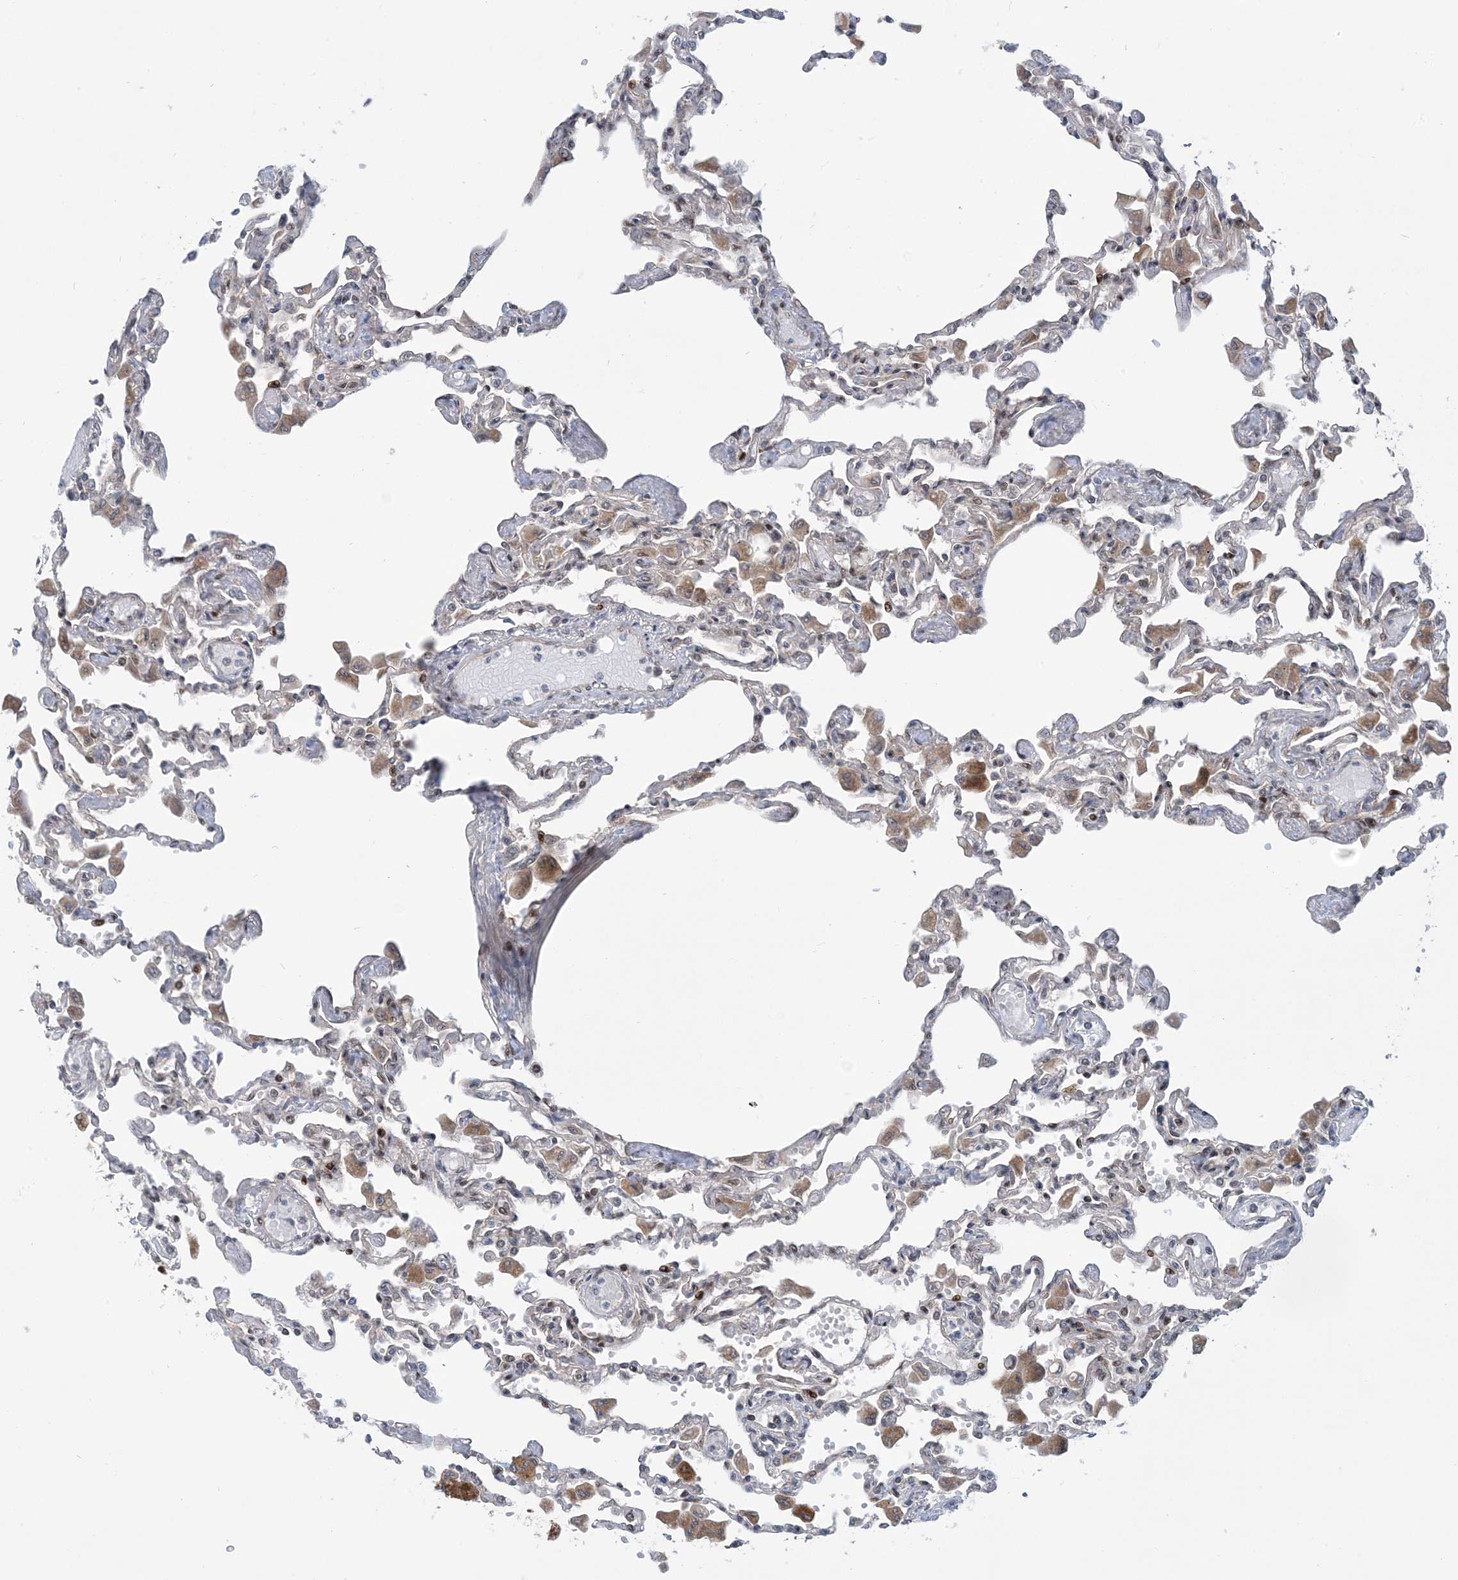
{"staining": {"intensity": "negative", "quantity": "none", "location": "none"}, "tissue": "lung", "cell_type": "Alveolar cells", "image_type": "normal", "snomed": [{"axis": "morphology", "description": "Normal tissue, NOS"}, {"axis": "topography", "description": "Bronchus"}, {"axis": "topography", "description": "Lung"}], "caption": "An image of lung stained for a protein reveals no brown staining in alveolar cells. (DAB (3,3'-diaminobenzidine) IHC, high magnification).", "gene": "FAM9B", "patient": {"sex": "female", "age": 49}}